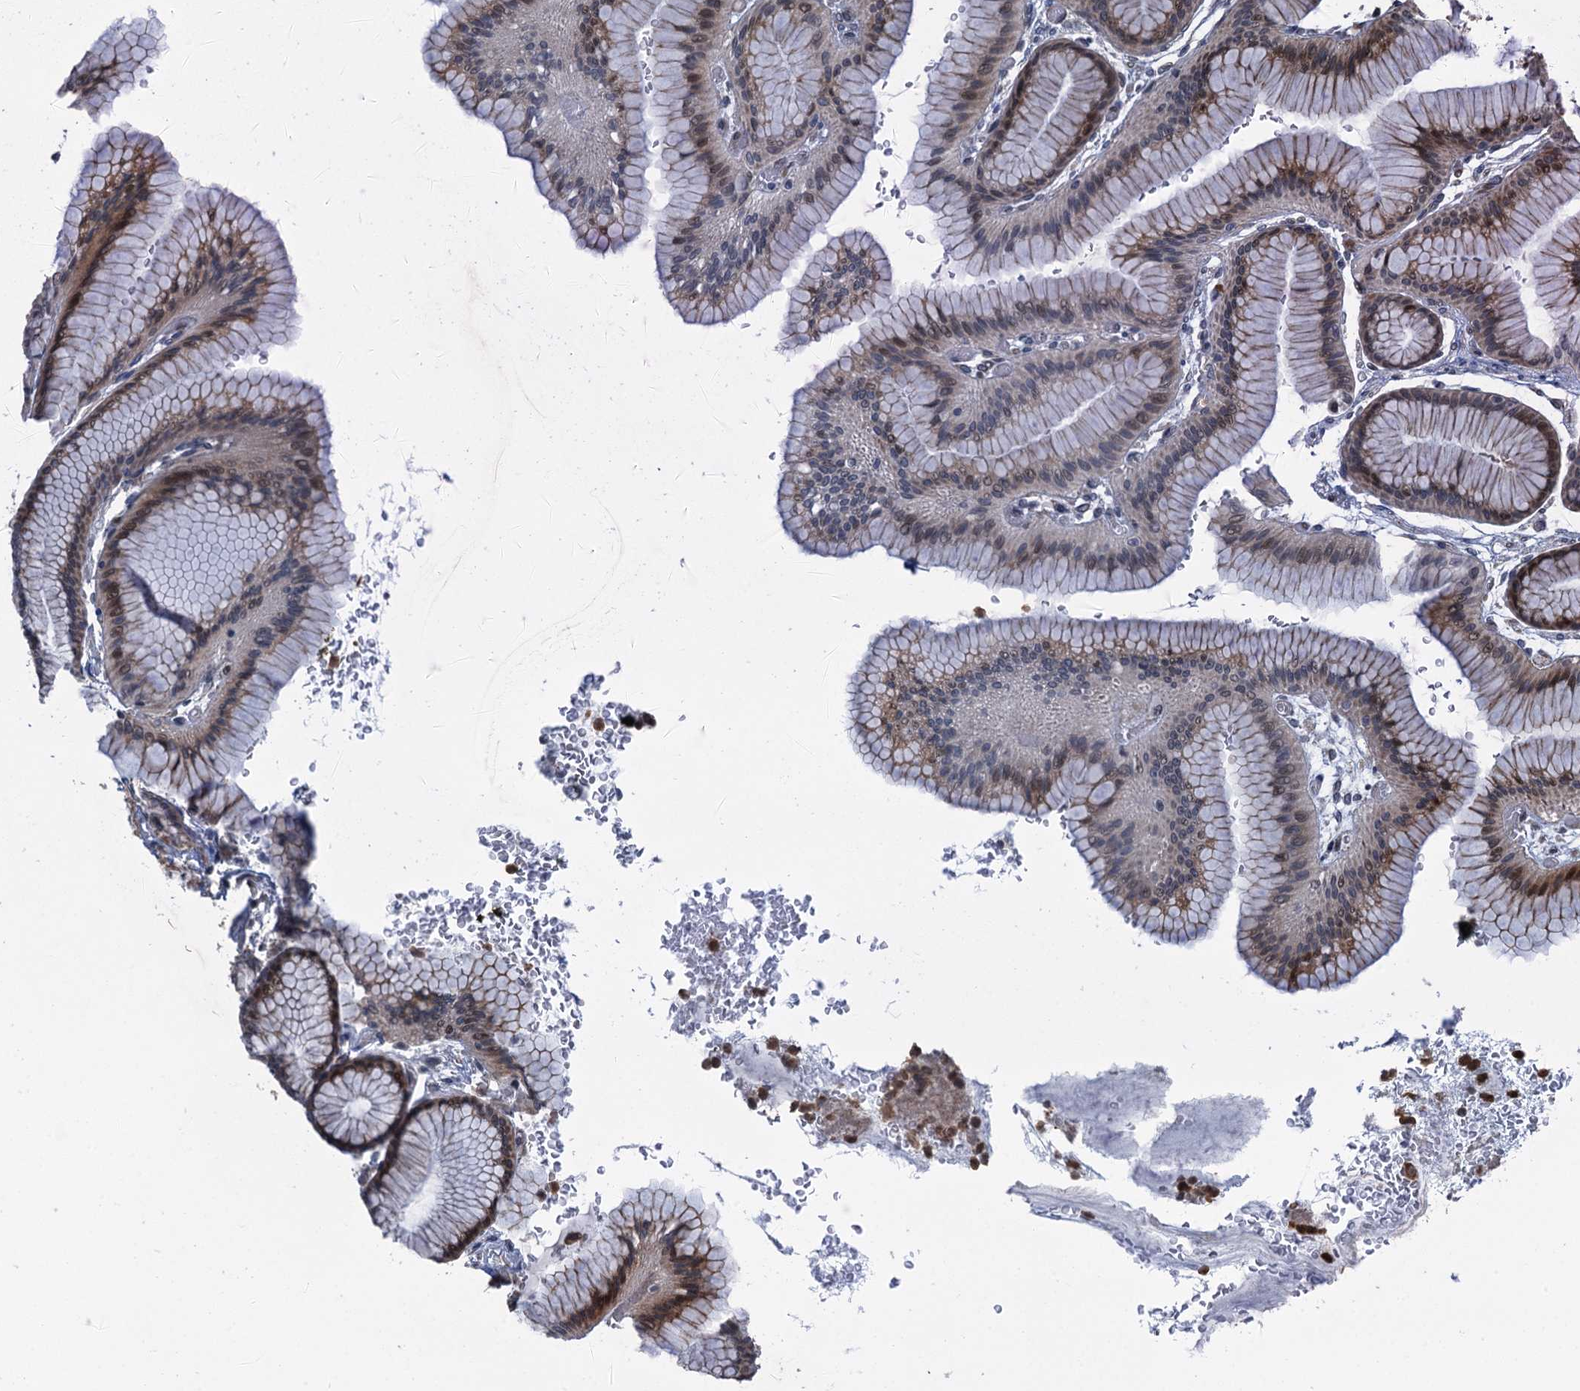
{"staining": {"intensity": "moderate", "quantity": "<25%", "location": "cytoplasmic/membranous,nuclear"}, "tissue": "stomach", "cell_type": "Glandular cells", "image_type": "normal", "snomed": [{"axis": "morphology", "description": "Normal tissue, NOS"}, {"axis": "morphology", "description": "Adenocarcinoma, NOS"}, {"axis": "morphology", "description": "Adenocarcinoma, High grade"}, {"axis": "topography", "description": "Stomach, upper"}, {"axis": "topography", "description": "Stomach"}], "caption": "Protein expression analysis of unremarkable stomach demonstrates moderate cytoplasmic/membranous,nuclear staining in about <25% of glandular cells. The protein of interest is shown in brown color, while the nuclei are stained blue.", "gene": "WHAMM", "patient": {"sex": "female", "age": 65}}